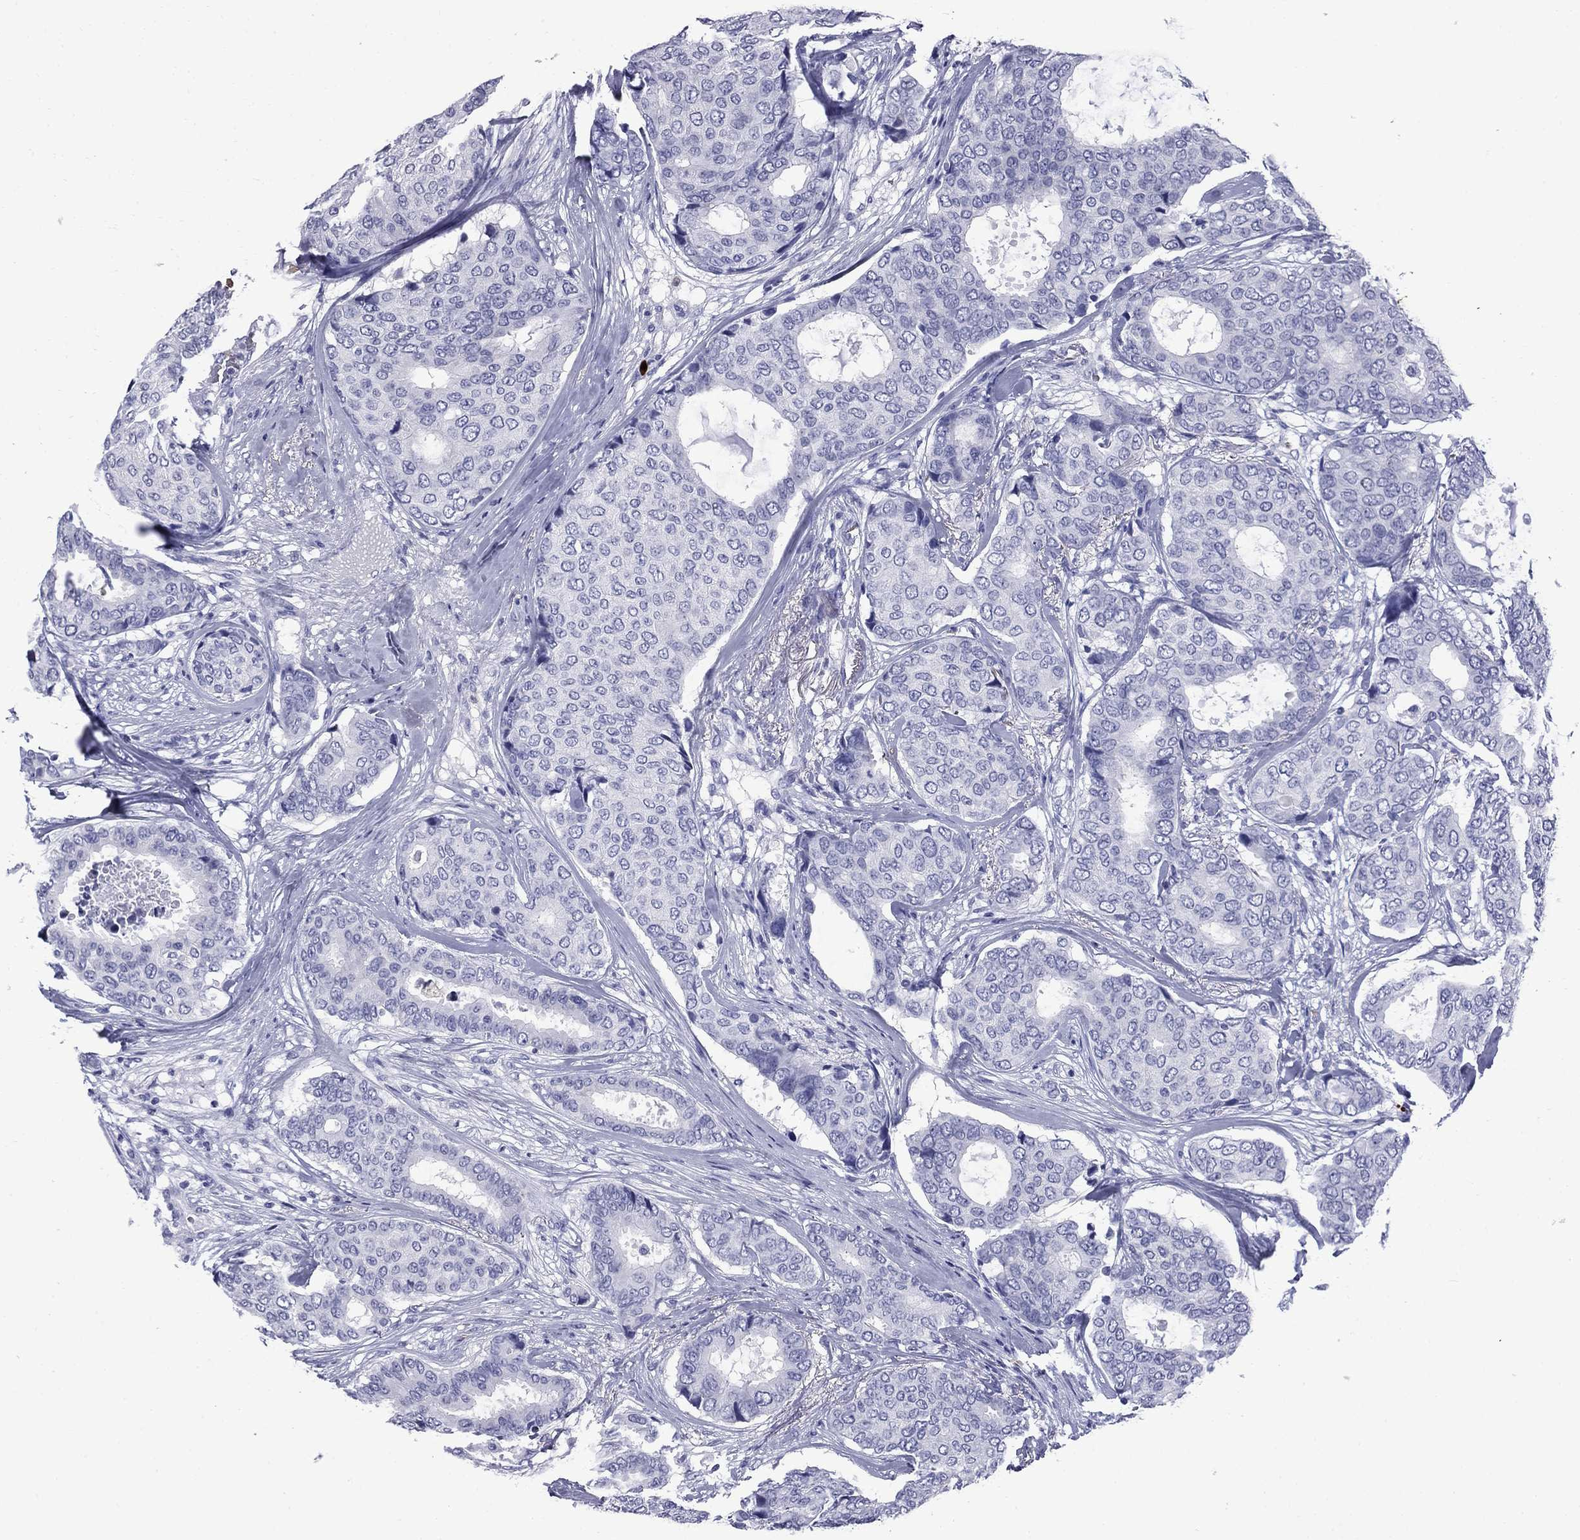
{"staining": {"intensity": "negative", "quantity": "none", "location": "none"}, "tissue": "breast cancer", "cell_type": "Tumor cells", "image_type": "cancer", "snomed": [{"axis": "morphology", "description": "Duct carcinoma"}, {"axis": "topography", "description": "Breast"}], "caption": "Immunohistochemical staining of breast cancer displays no significant staining in tumor cells. (DAB (3,3'-diaminobenzidine) immunohistochemistry visualized using brightfield microscopy, high magnification).", "gene": "TRIM29", "patient": {"sex": "female", "age": 75}}